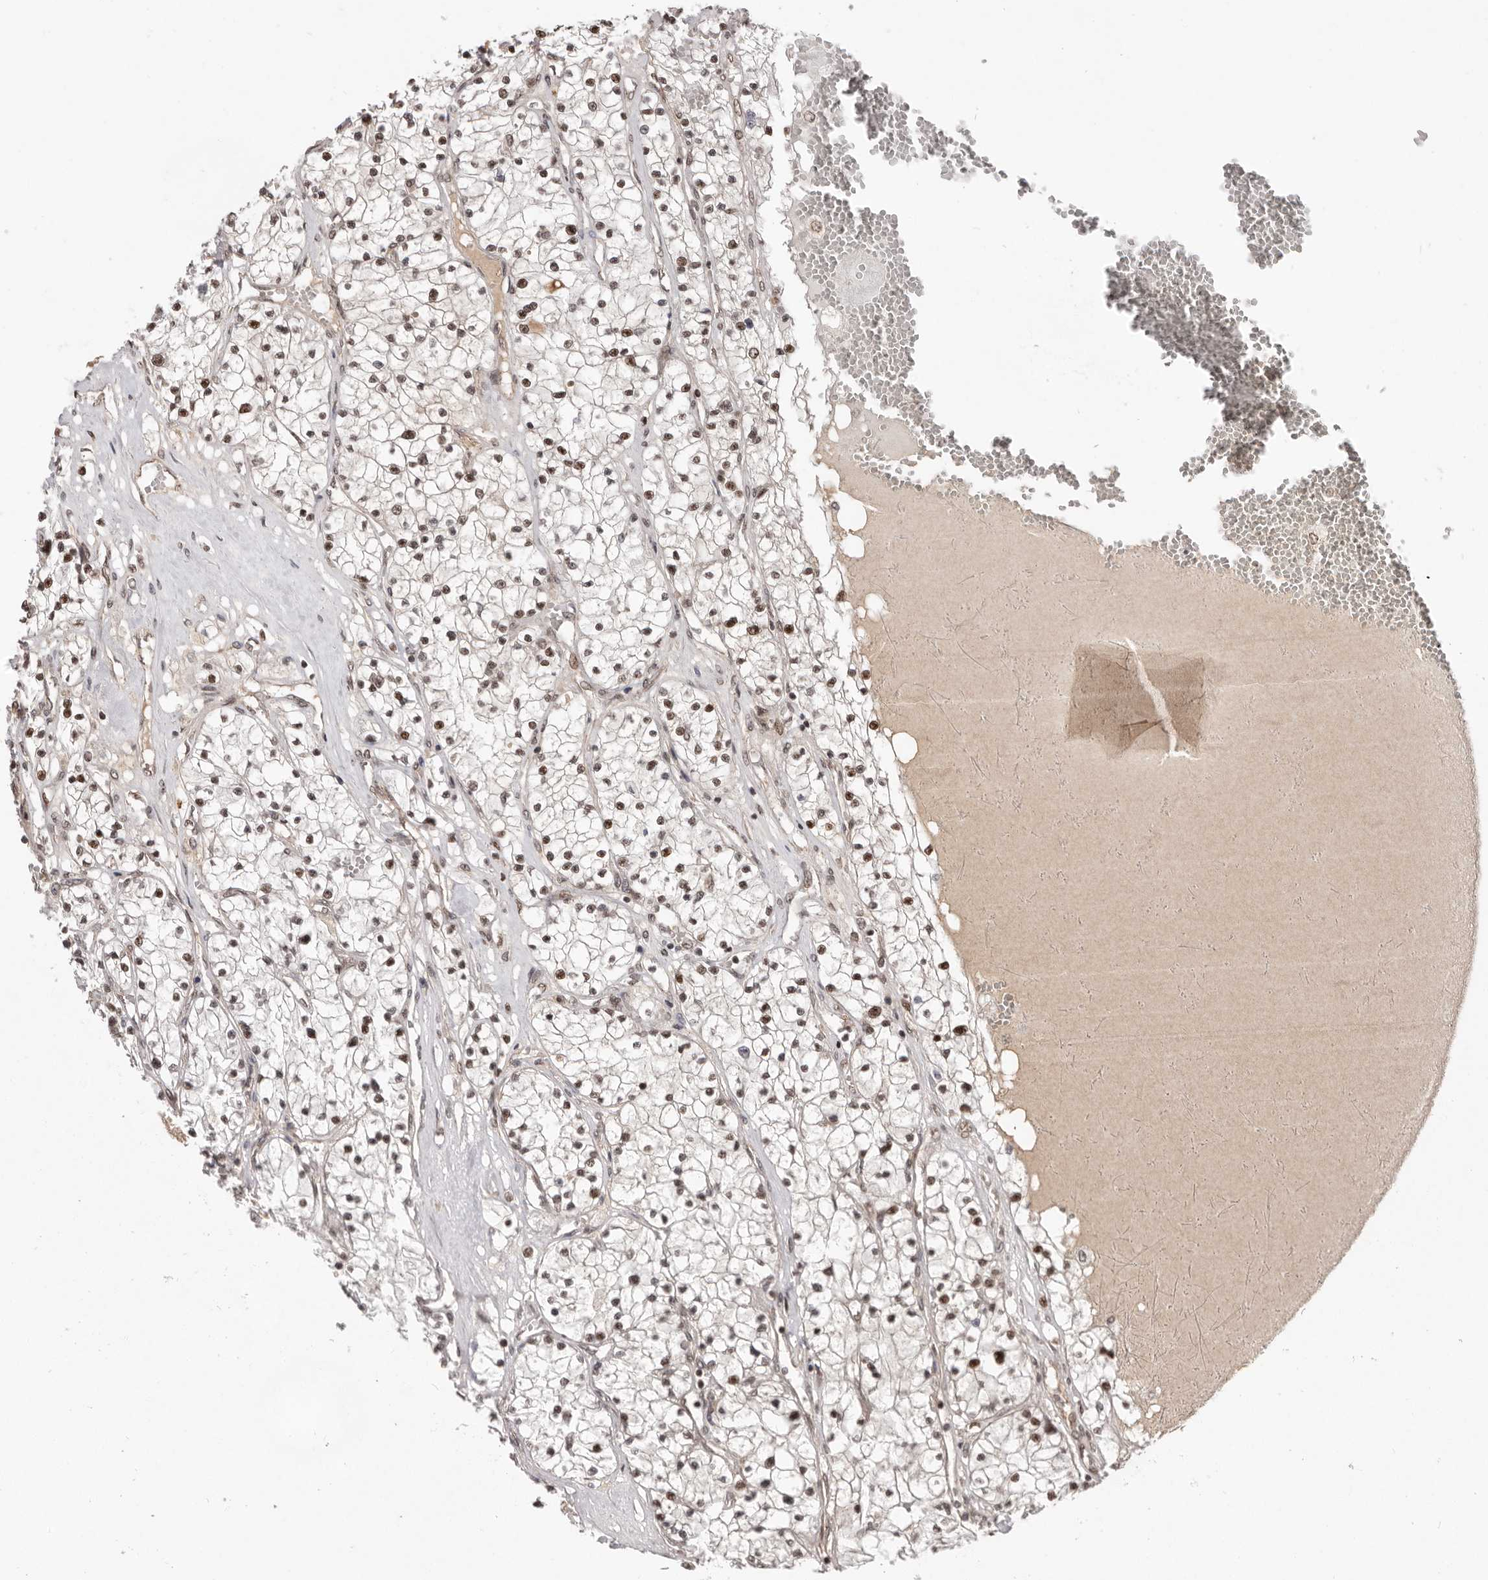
{"staining": {"intensity": "moderate", "quantity": ">75%", "location": "nuclear"}, "tissue": "renal cancer", "cell_type": "Tumor cells", "image_type": "cancer", "snomed": [{"axis": "morphology", "description": "Normal tissue, NOS"}, {"axis": "morphology", "description": "Adenocarcinoma, NOS"}, {"axis": "topography", "description": "Kidney"}], "caption": "Moderate nuclear staining is identified in about >75% of tumor cells in renal cancer. (DAB = brown stain, brightfield microscopy at high magnification).", "gene": "CHTOP", "patient": {"sex": "male", "age": 68}}